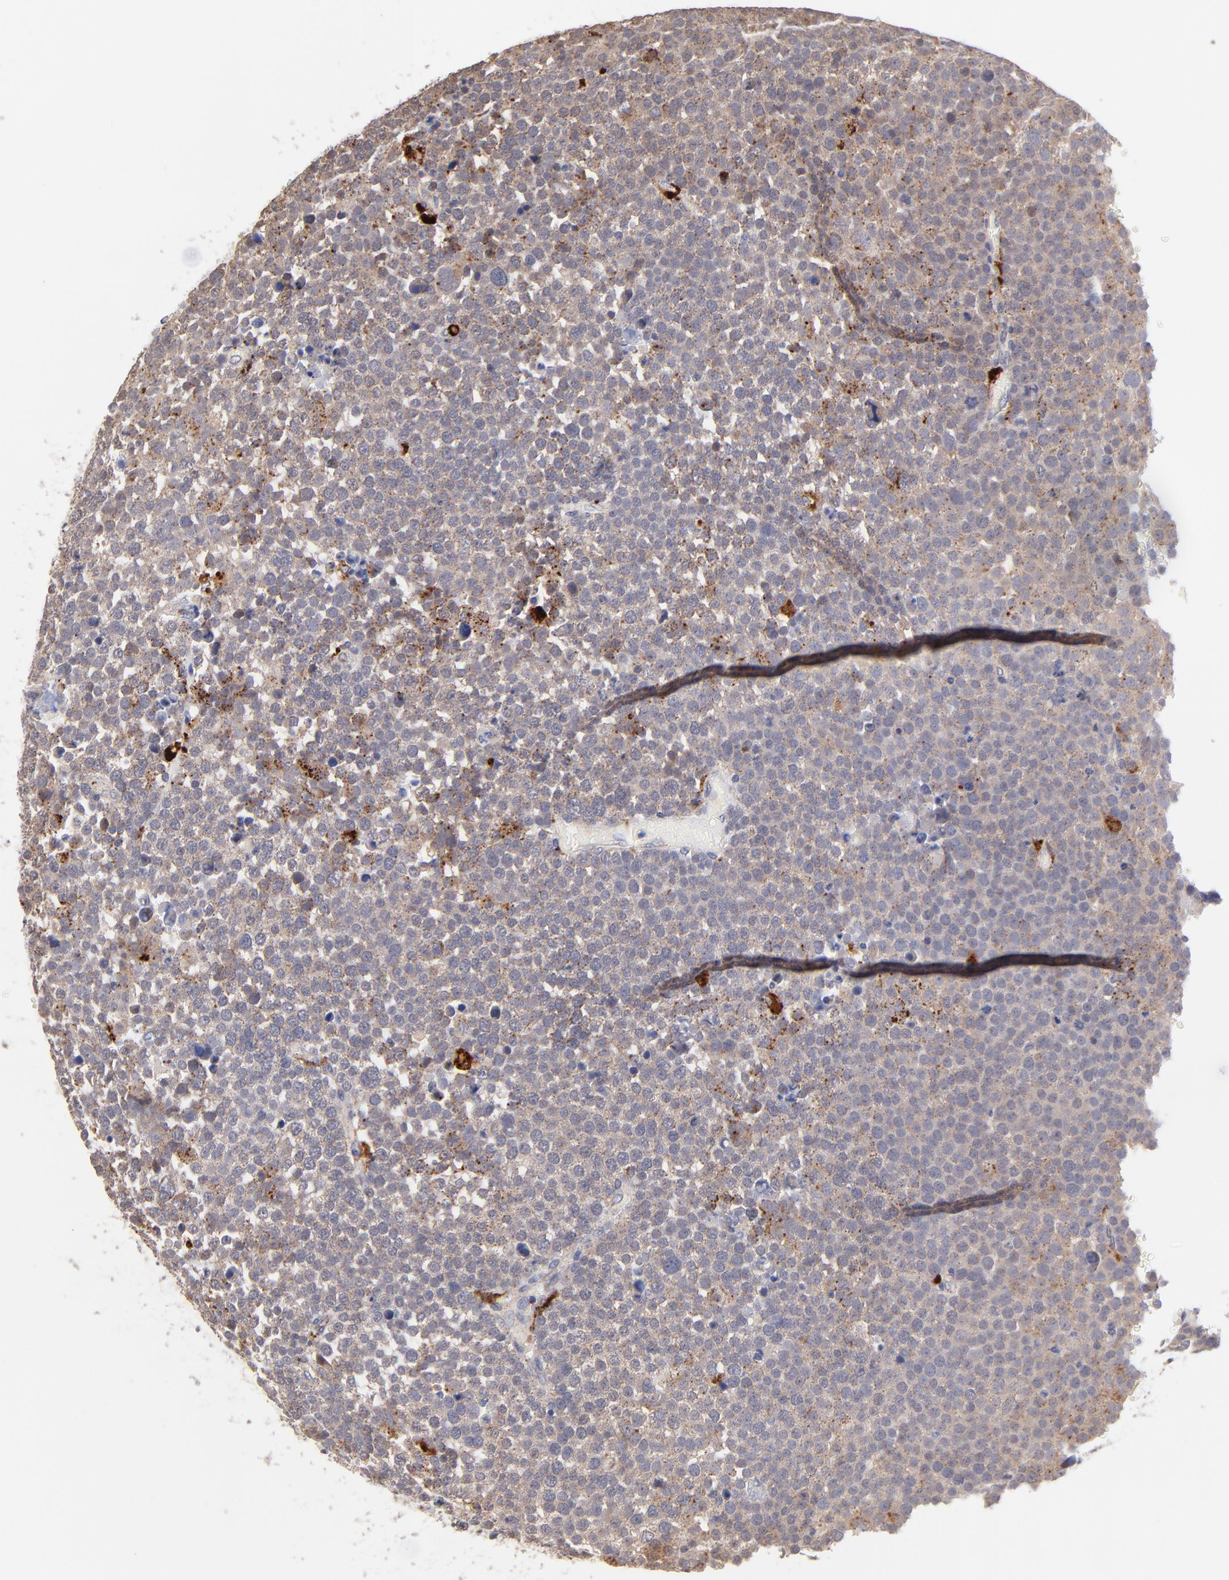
{"staining": {"intensity": "weak", "quantity": "25%-75%", "location": "cytoplasmic/membranous"}, "tissue": "testis cancer", "cell_type": "Tumor cells", "image_type": "cancer", "snomed": [{"axis": "morphology", "description": "Seminoma, NOS"}, {"axis": "topography", "description": "Testis"}], "caption": "An immunohistochemistry (IHC) histopathology image of tumor tissue is shown. Protein staining in brown highlights weak cytoplasmic/membranous positivity in testis cancer within tumor cells.", "gene": "PDE4B", "patient": {"sex": "male", "age": 71}}